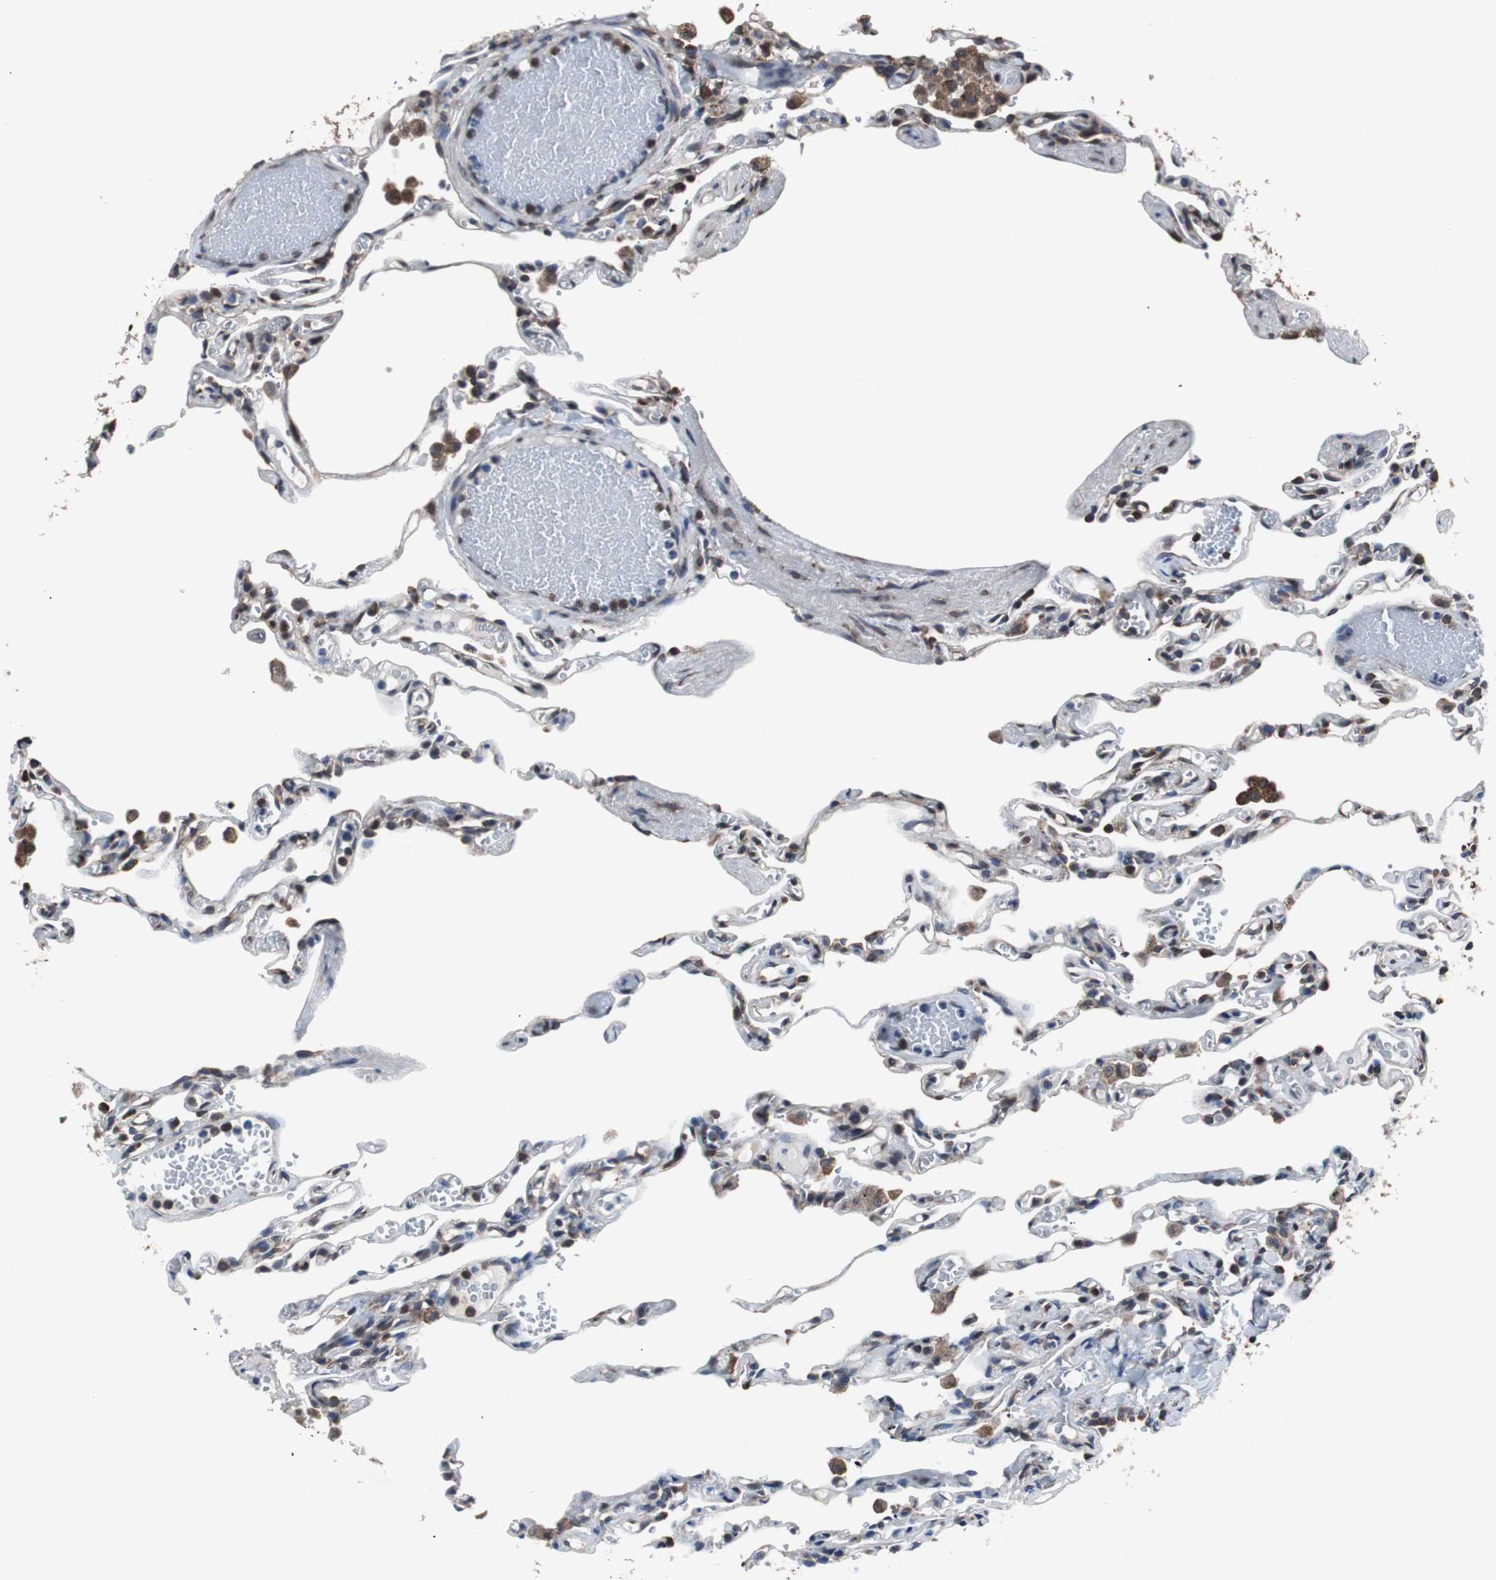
{"staining": {"intensity": "strong", "quantity": "25%-75%", "location": "cytoplasmic/membranous,nuclear"}, "tissue": "lung", "cell_type": "Alveolar cells", "image_type": "normal", "snomed": [{"axis": "morphology", "description": "Normal tissue, NOS"}, {"axis": "topography", "description": "Lung"}], "caption": "Lung stained with DAB immunohistochemistry reveals high levels of strong cytoplasmic/membranous,nuclear staining in about 25%-75% of alveolar cells.", "gene": "USP10", "patient": {"sex": "male", "age": 21}}